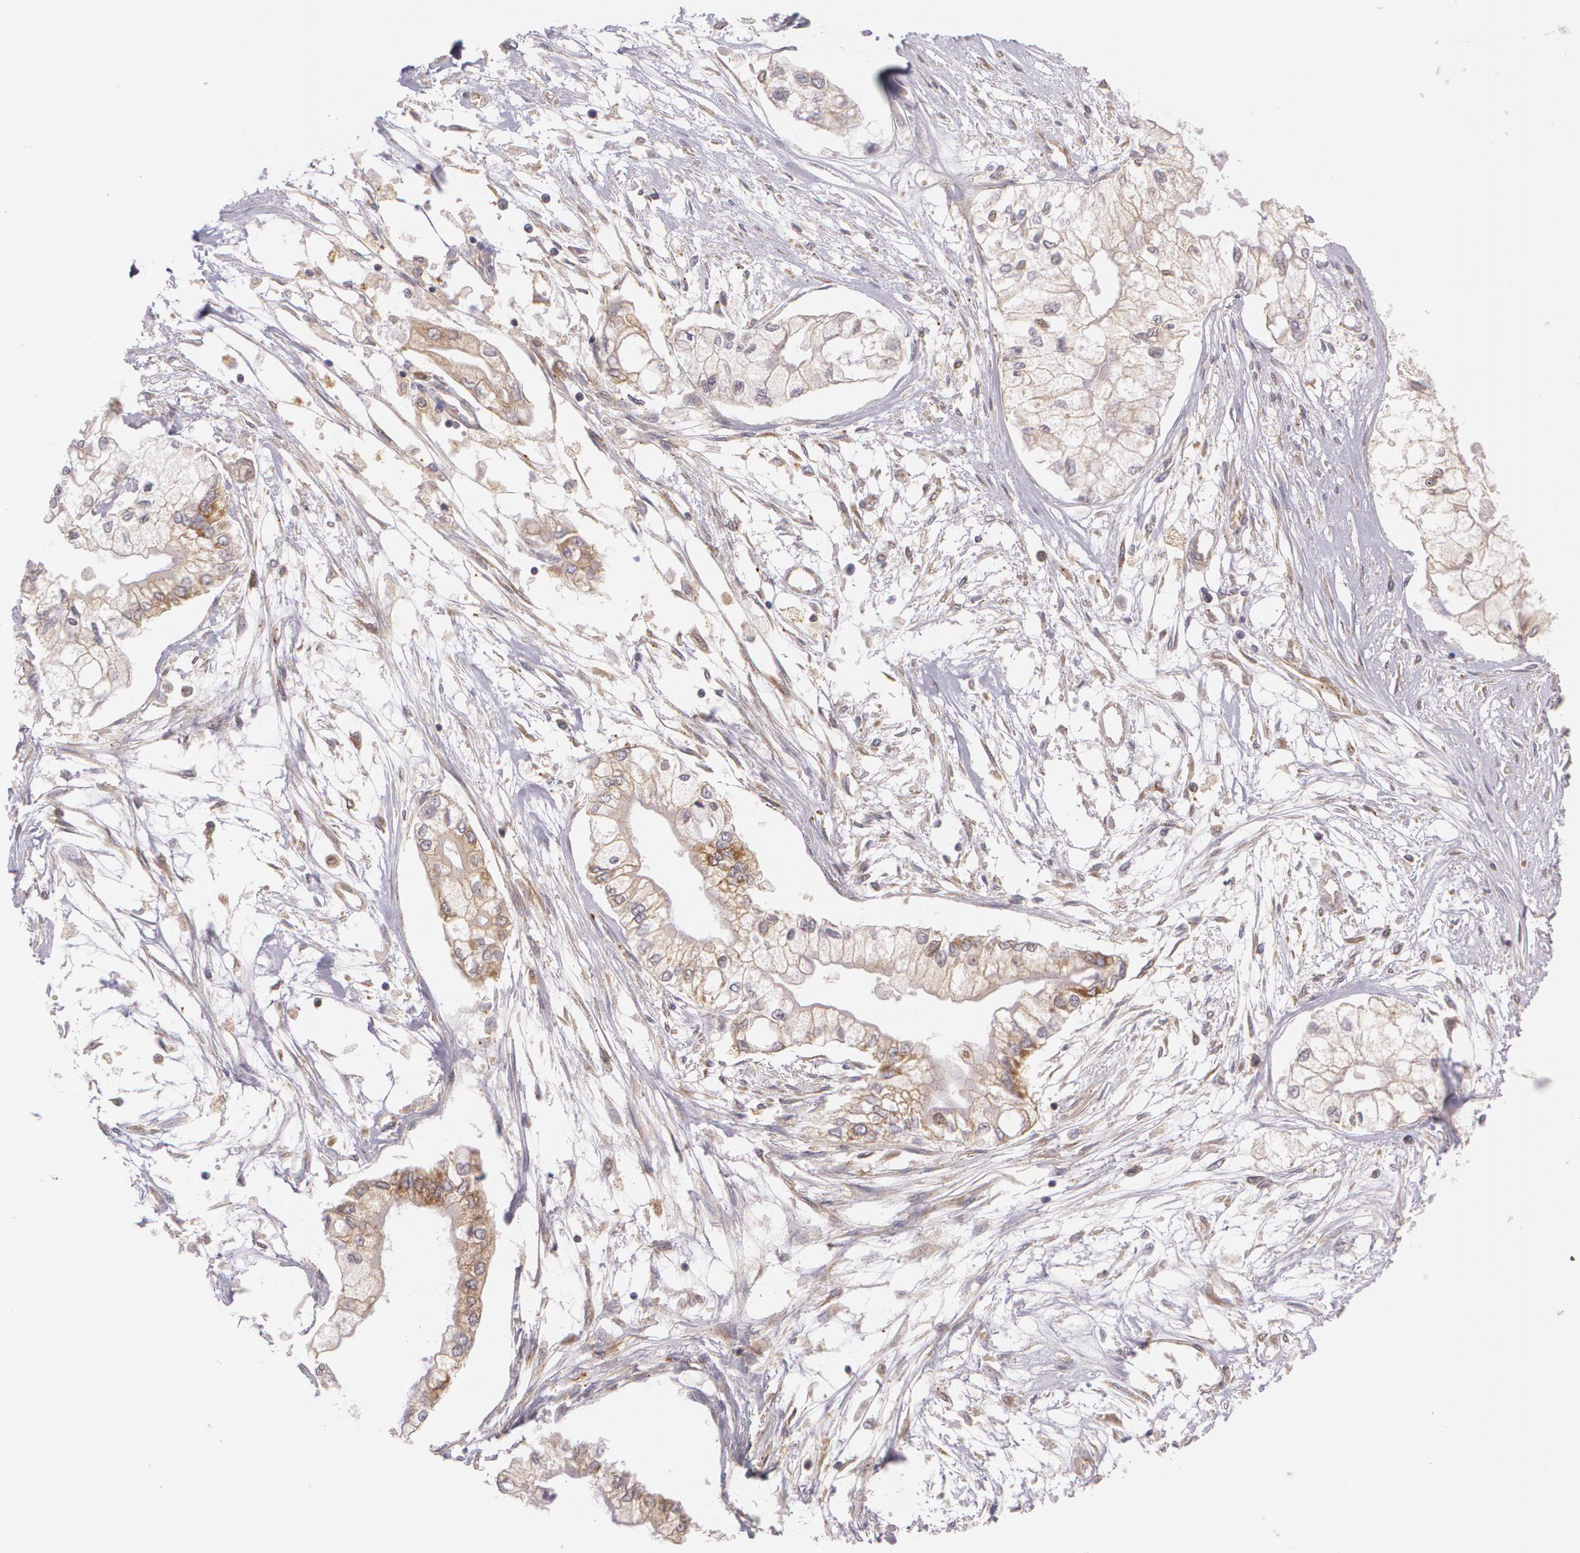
{"staining": {"intensity": "moderate", "quantity": "<25%", "location": "cytoplasmic/membranous"}, "tissue": "pancreatic cancer", "cell_type": "Tumor cells", "image_type": "cancer", "snomed": [{"axis": "morphology", "description": "Adenocarcinoma, NOS"}, {"axis": "topography", "description": "Pancreas"}], "caption": "Protein positivity by immunohistochemistry demonstrates moderate cytoplasmic/membranous staining in approximately <25% of tumor cells in pancreatic cancer.", "gene": "CCL17", "patient": {"sex": "male", "age": 79}}